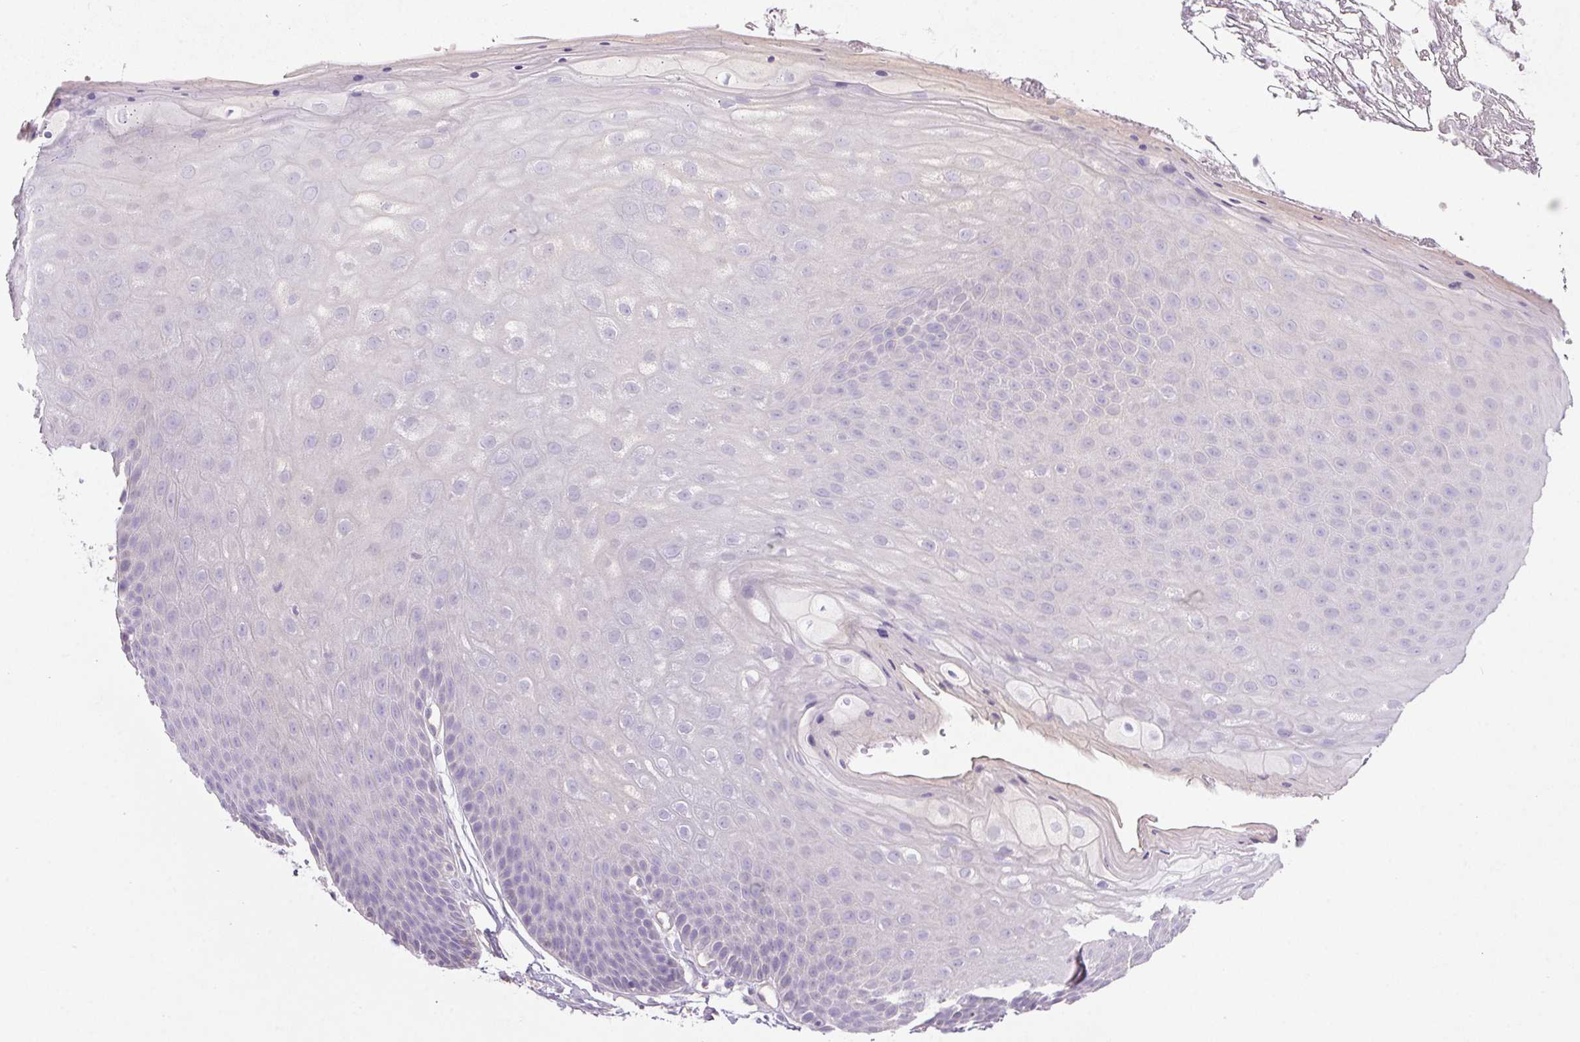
{"staining": {"intensity": "negative", "quantity": "none", "location": "none"}, "tissue": "skin", "cell_type": "Epidermal cells", "image_type": "normal", "snomed": [{"axis": "morphology", "description": "Normal tissue, NOS"}, {"axis": "topography", "description": "Anal"}], "caption": "Epidermal cells are negative for brown protein staining in normal skin. (DAB immunohistochemistry visualized using brightfield microscopy, high magnification).", "gene": "APOC4", "patient": {"sex": "male", "age": 53}}